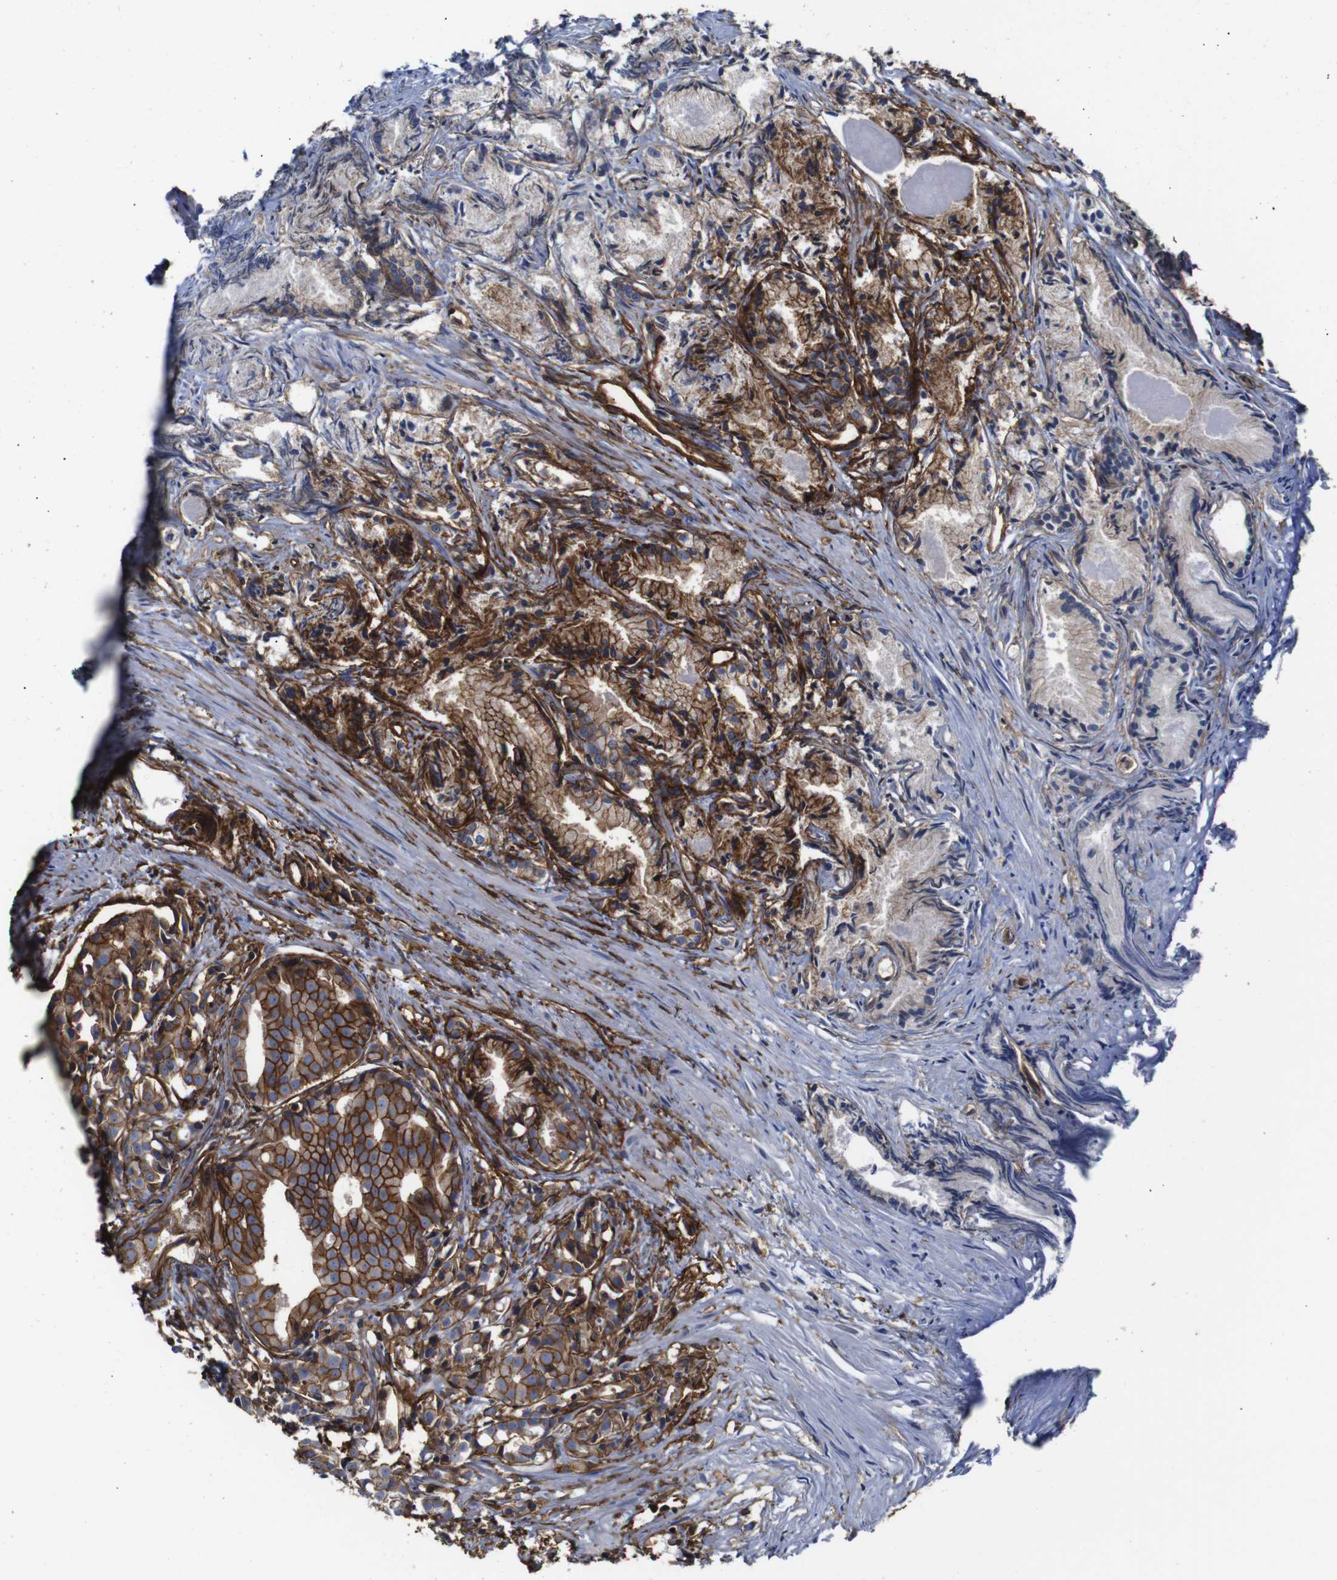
{"staining": {"intensity": "moderate", "quantity": ">75%", "location": "cytoplasmic/membranous"}, "tissue": "prostate cancer", "cell_type": "Tumor cells", "image_type": "cancer", "snomed": [{"axis": "morphology", "description": "Adenocarcinoma, Low grade"}, {"axis": "topography", "description": "Prostate"}], "caption": "This micrograph exhibits adenocarcinoma (low-grade) (prostate) stained with immunohistochemistry (IHC) to label a protein in brown. The cytoplasmic/membranous of tumor cells show moderate positivity for the protein. Nuclei are counter-stained blue.", "gene": "SPTBN1", "patient": {"sex": "male", "age": 72}}